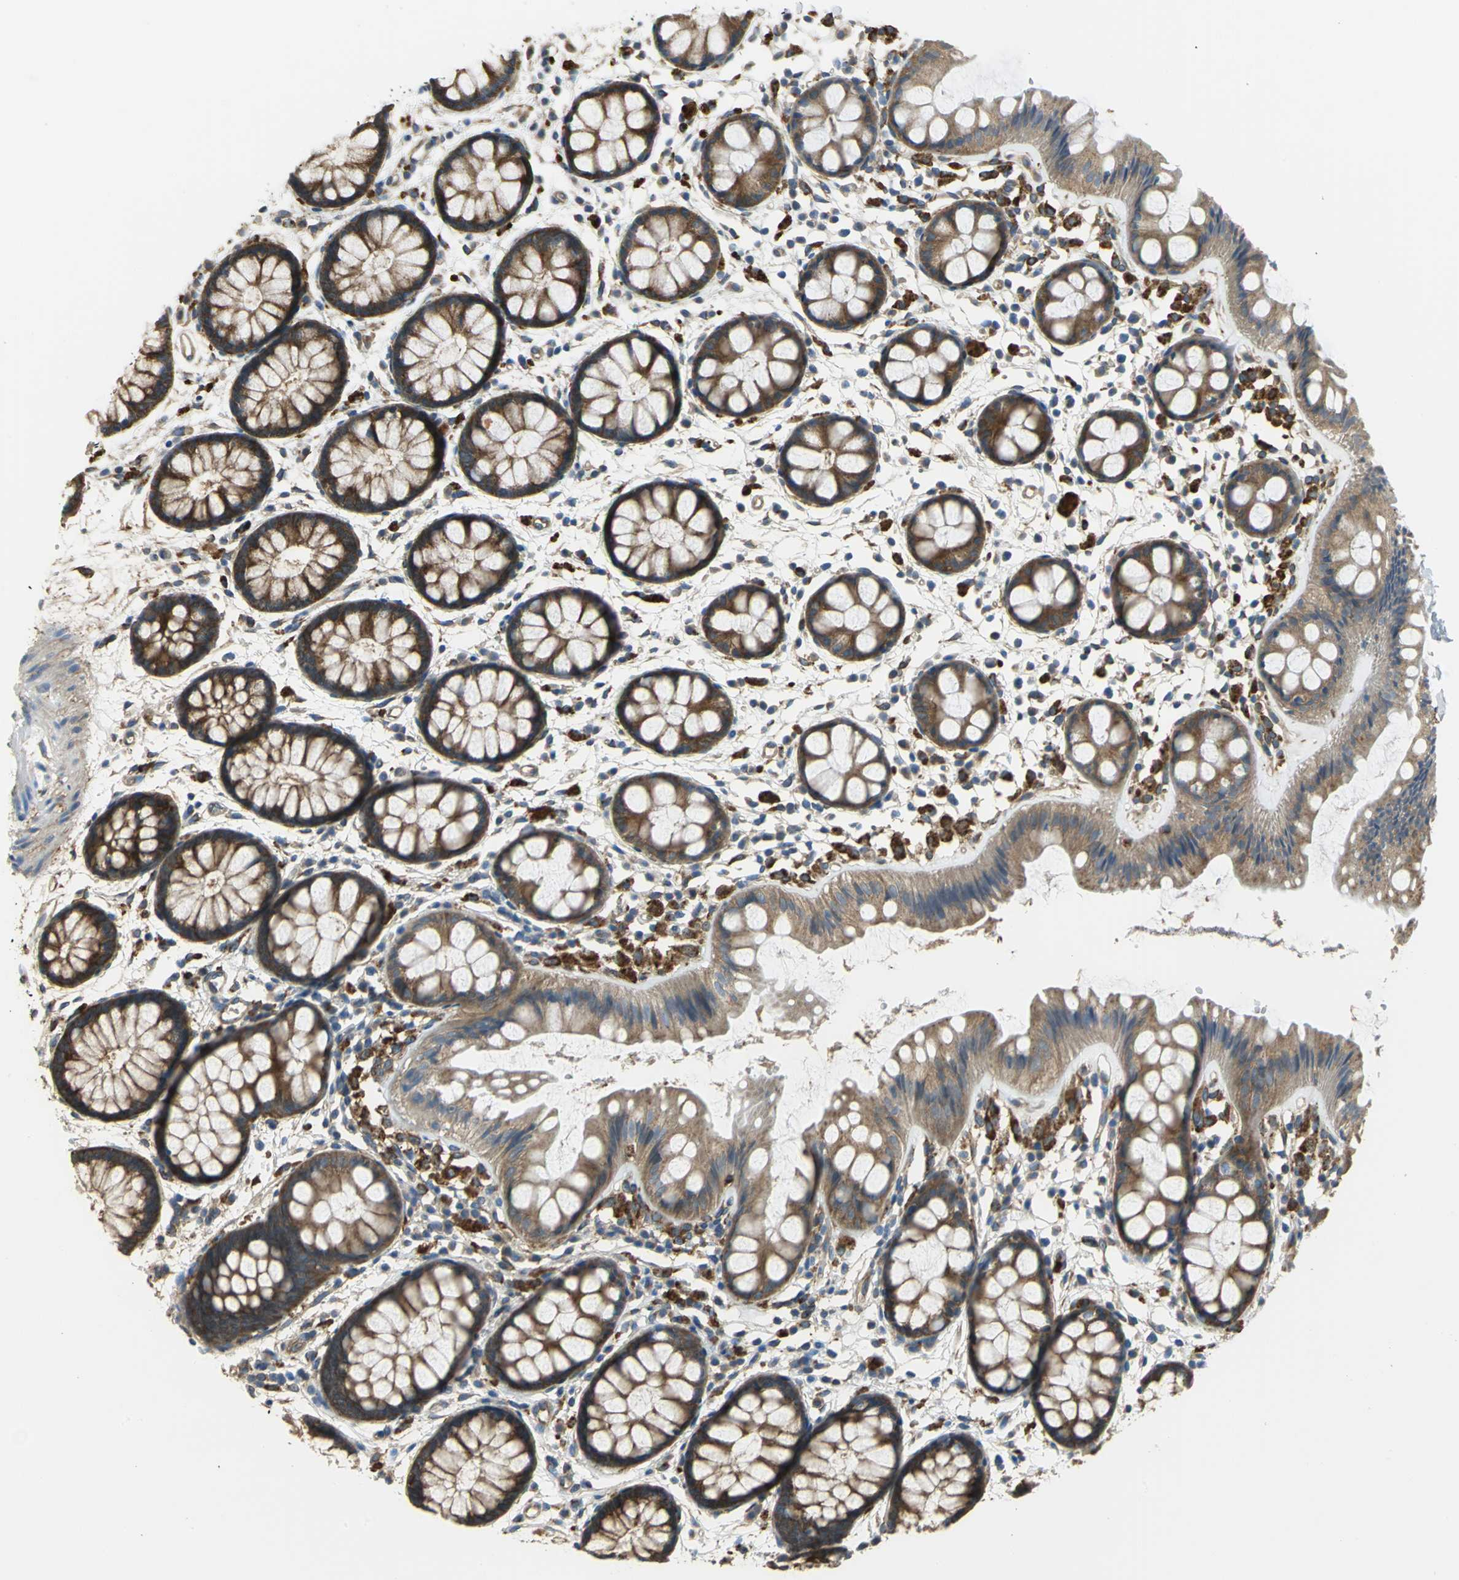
{"staining": {"intensity": "strong", "quantity": ">75%", "location": "cytoplasmic/membranous"}, "tissue": "rectum", "cell_type": "Glandular cells", "image_type": "normal", "snomed": [{"axis": "morphology", "description": "Normal tissue, NOS"}, {"axis": "topography", "description": "Rectum"}], "caption": "Immunohistochemistry (IHC) photomicrograph of normal rectum: rectum stained using immunohistochemistry (IHC) demonstrates high levels of strong protein expression localized specifically in the cytoplasmic/membranous of glandular cells, appearing as a cytoplasmic/membranous brown color.", "gene": "DIAPH2", "patient": {"sex": "female", "age": 66}}